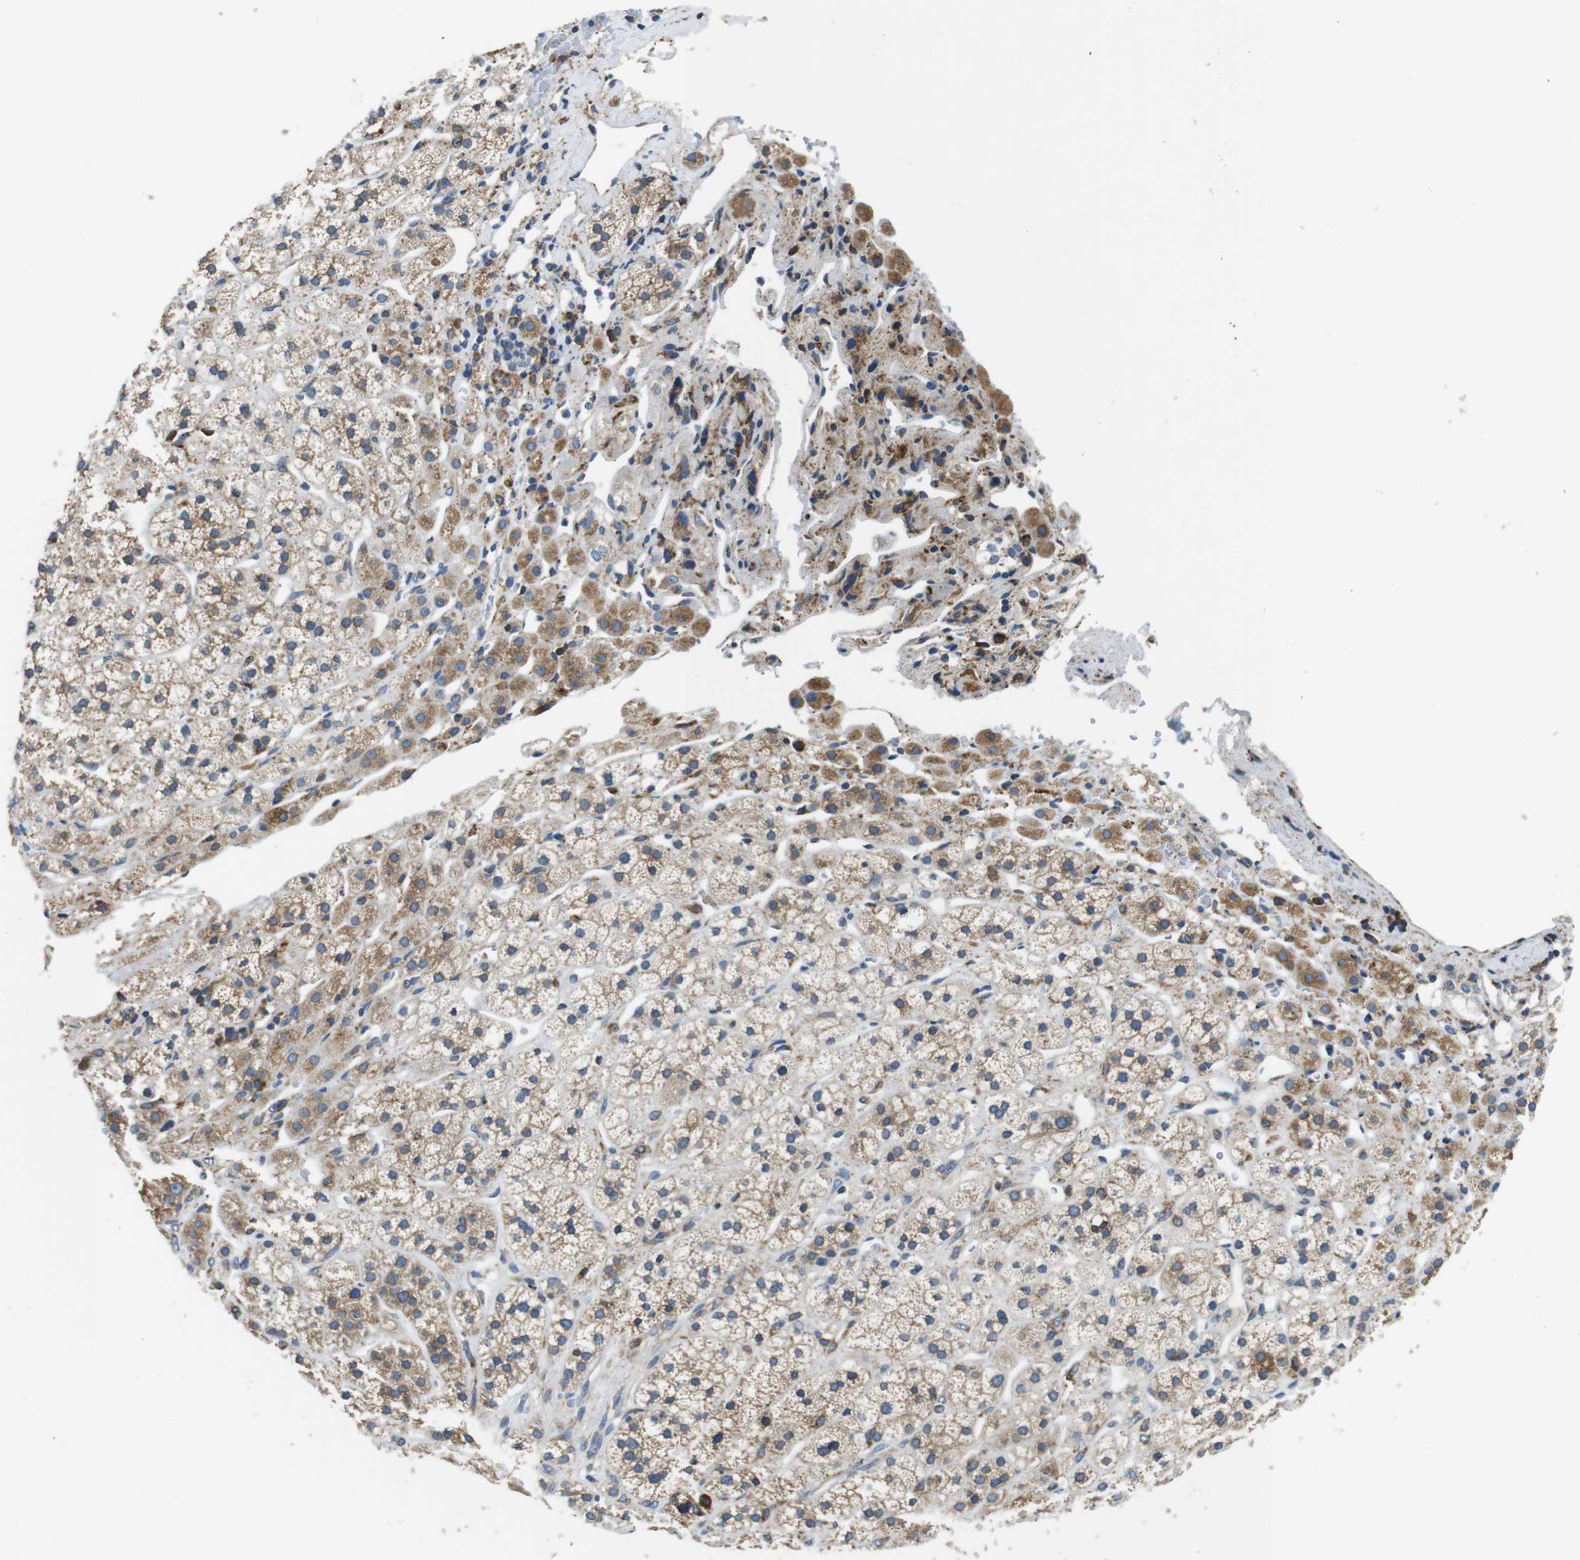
{"staining": {"intensity": "moderate", "quantity": ">75%", "location": "cytoplasmic/membranous"}, "tissue": "adrenal gland", "cell_type": "Glandular cells", "image_type": "normal", "snomed": [{"axis": "morphology", "description": "Normal tissue, NOS"}, {"axis": "topography", "description": "Adrenal gland"}], "caption": "About >75% of glandular cells in benign human adrenal gland show moderate cytoplasmic/membranous protein staining as visualized by brown immunohistochemical staining.", "gene": "UGGT1", "patient": {"sex": "male", "age": 56}}